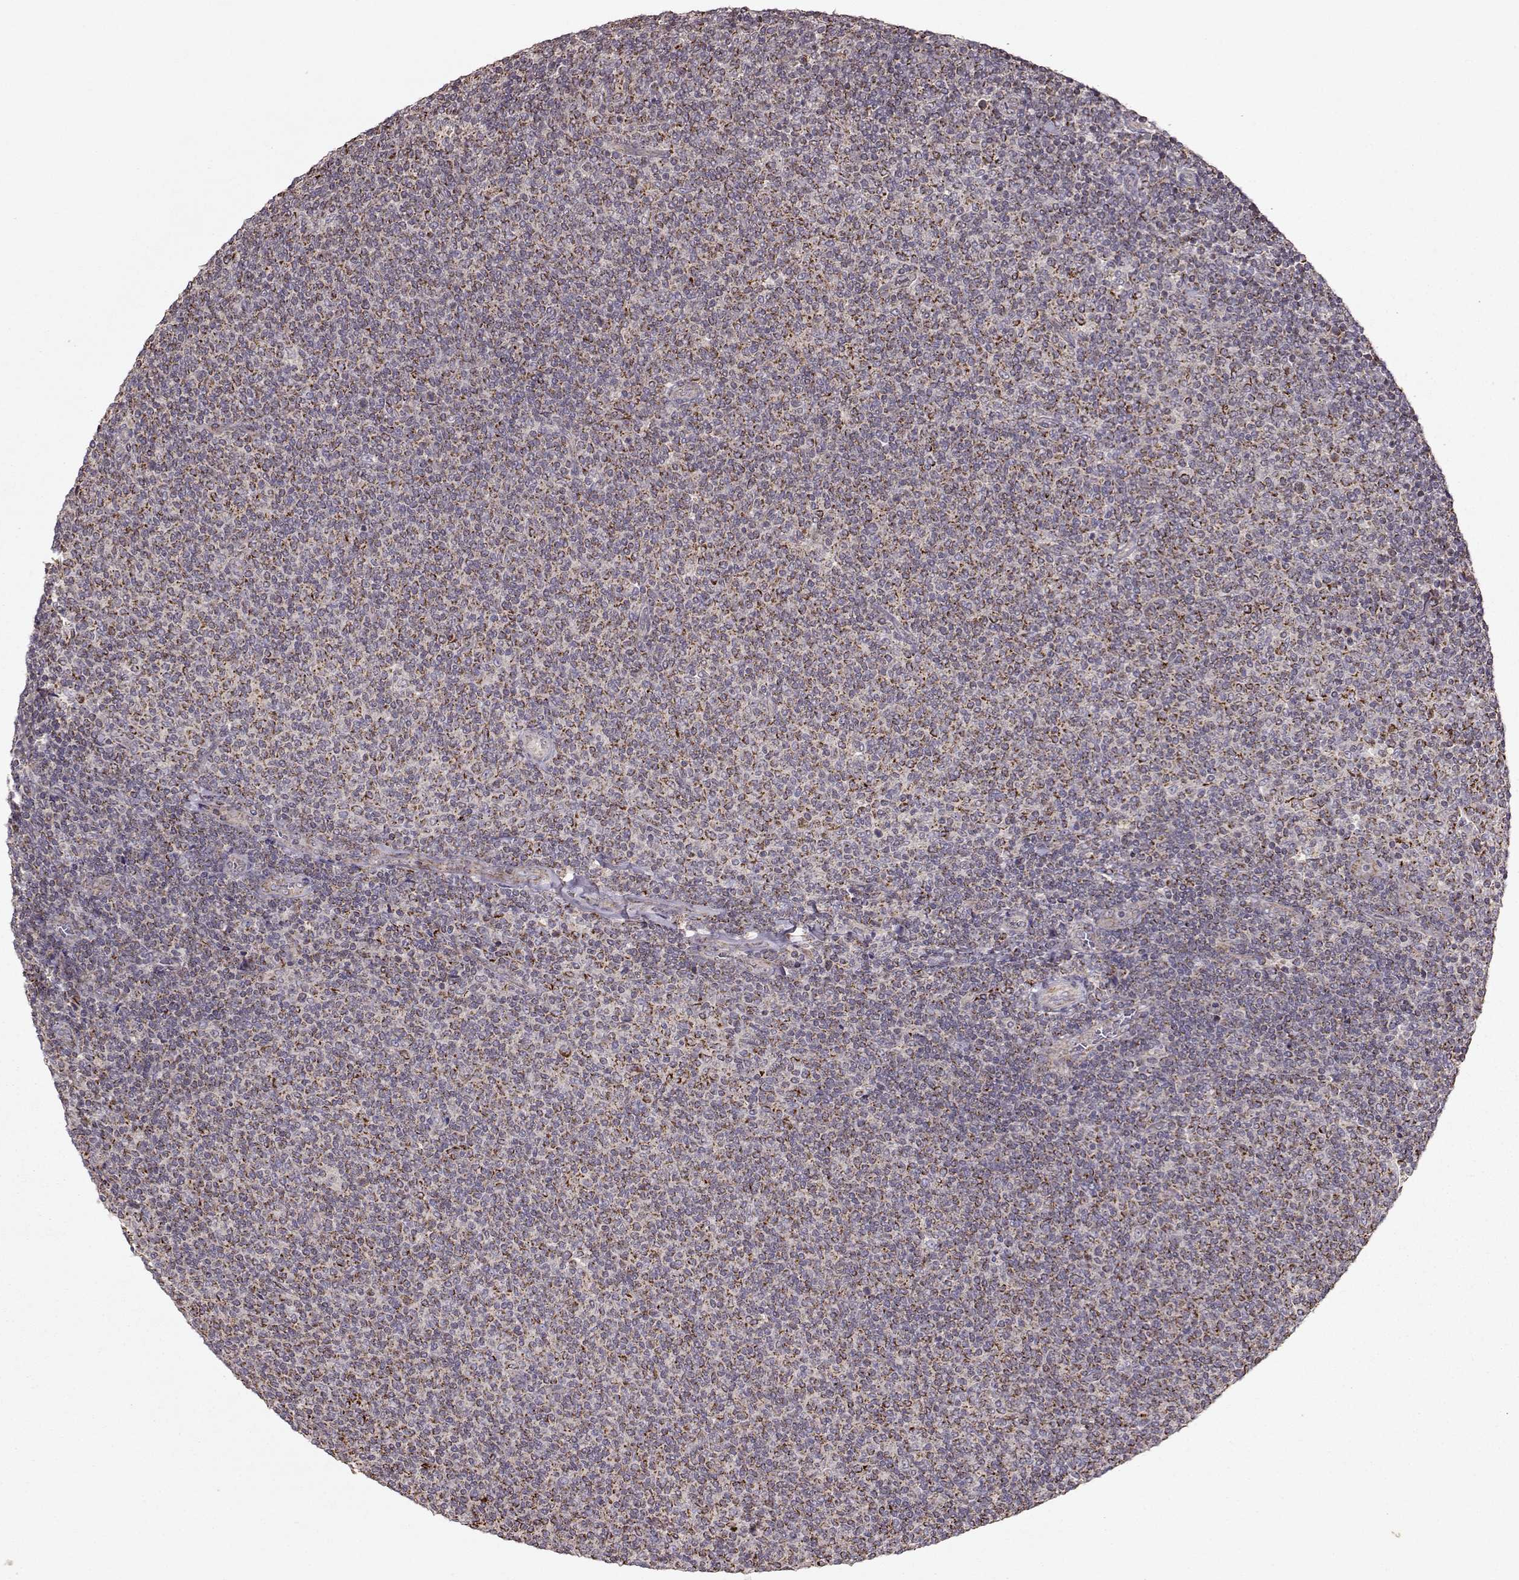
{"staining": {"intensity": "strong", "quantity": ">75%", "location": "cytoplasmic/membranous"}, "tissue": "lymphoma", "cell_type": "Tumor cells", "image_type": "cancer", "snomed": [{"axis": "morphology", "description": "Malignant lymphoma, non-Hodgkin's type, Low grade"}, {"axis": "topography", "description": "Lymph node"}], "caption": "The histopathology image reveals staining of malignant lymphoma, non-Hodgkin's type (low-grade), revealing strong cytoplasmic/membranous protein expression (brown color) within tumor cells.", "gene": "CMTM3", "patient": {"sex": "male", "age": 52}}